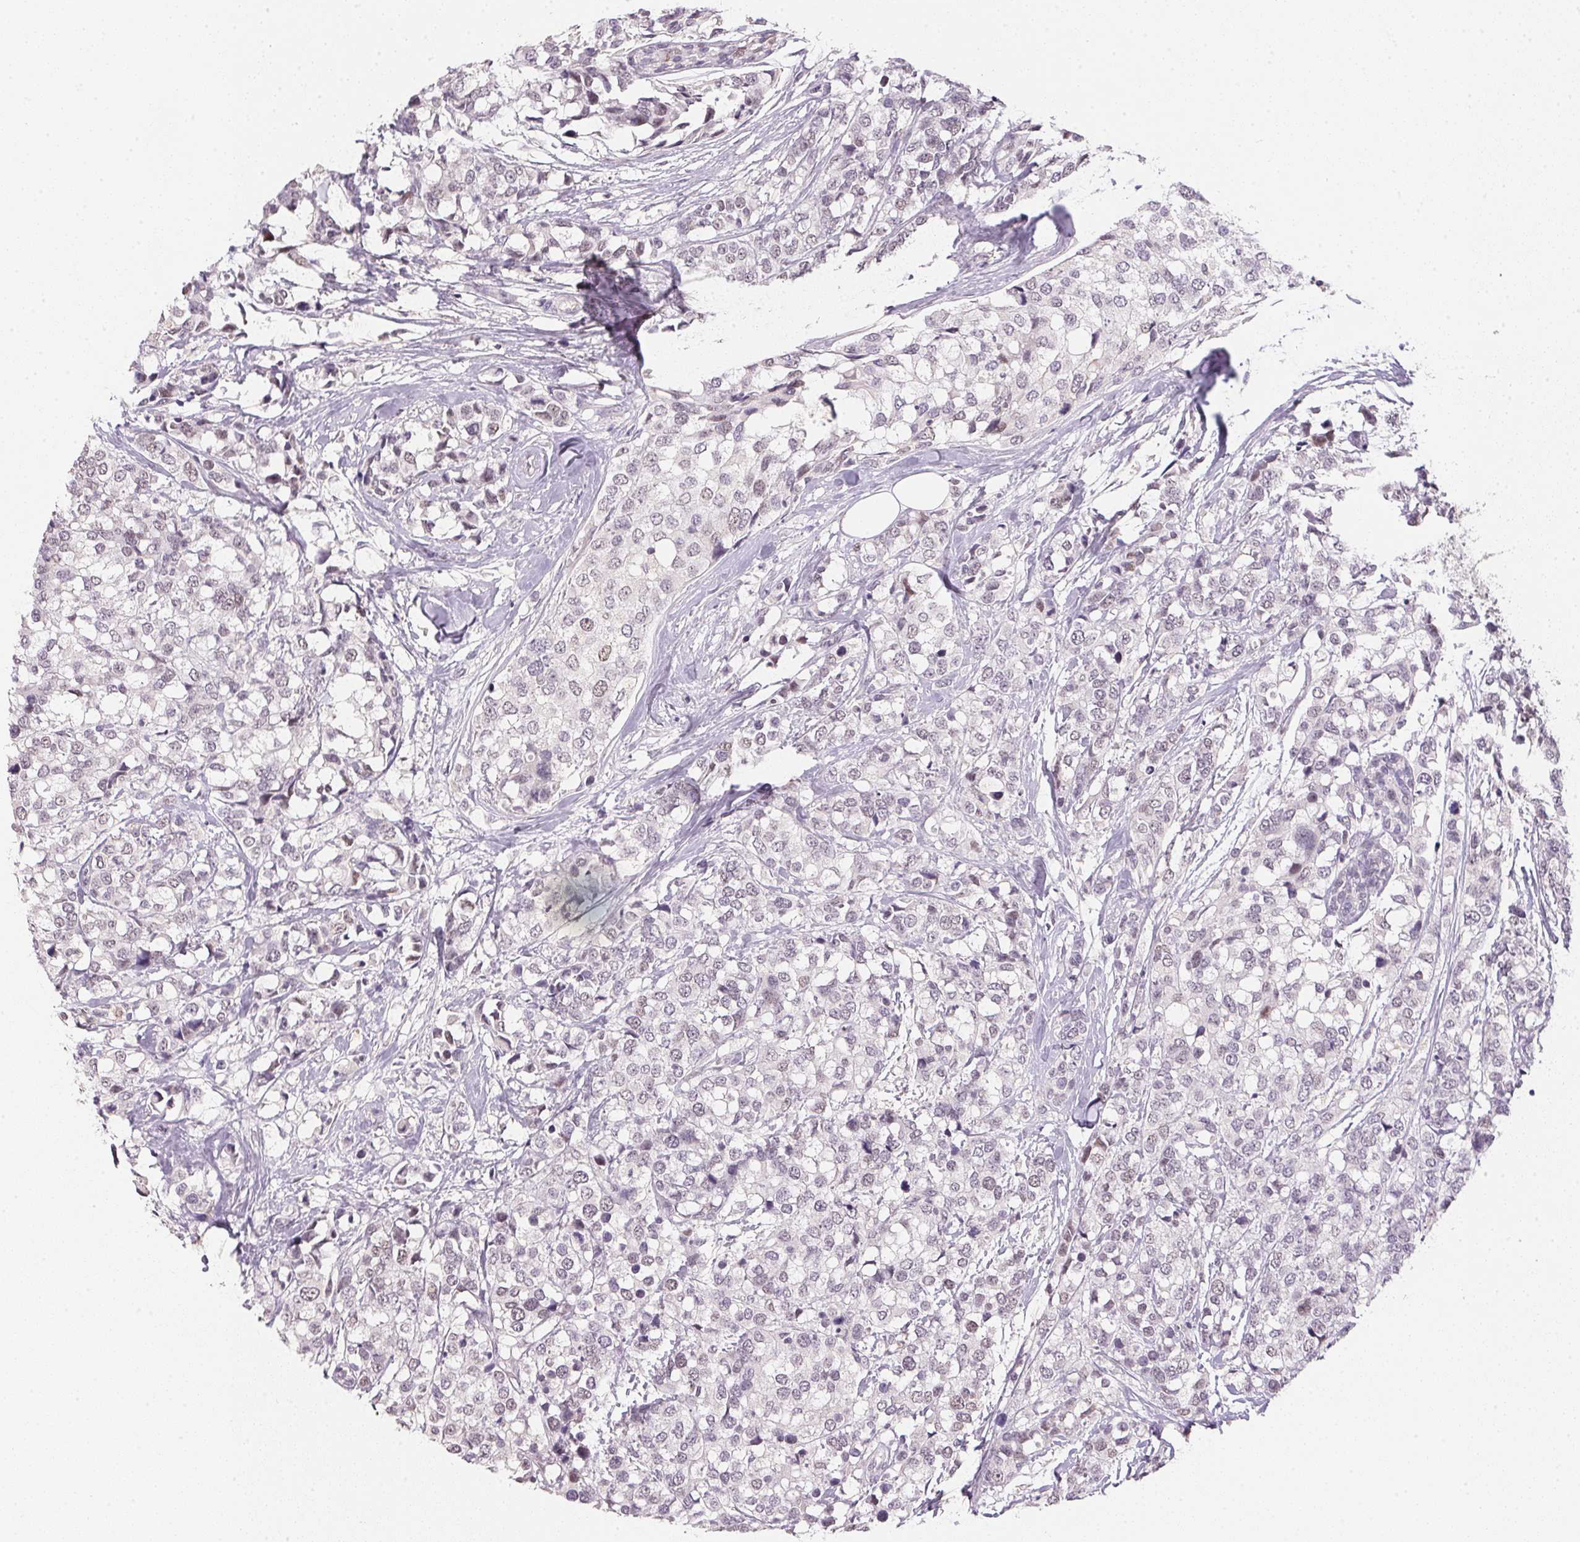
{"staining": {"intensity": "negative", "quantity": "none", "location": "none"}, "tissue": "breast cancer", "cell_type": "Tumor cells", "image_type": "cancer", "snomed": [{"axis": "morphology", "description": "Lobular carcinoma"}, {"axis": "topography", "description": "Breast"}], "caption": "Tumor cells show no significant expression in breast cancer (lobular carcinoma).", "gene": "POLR3G", "patient": {"sex": "female", "age": 59}}